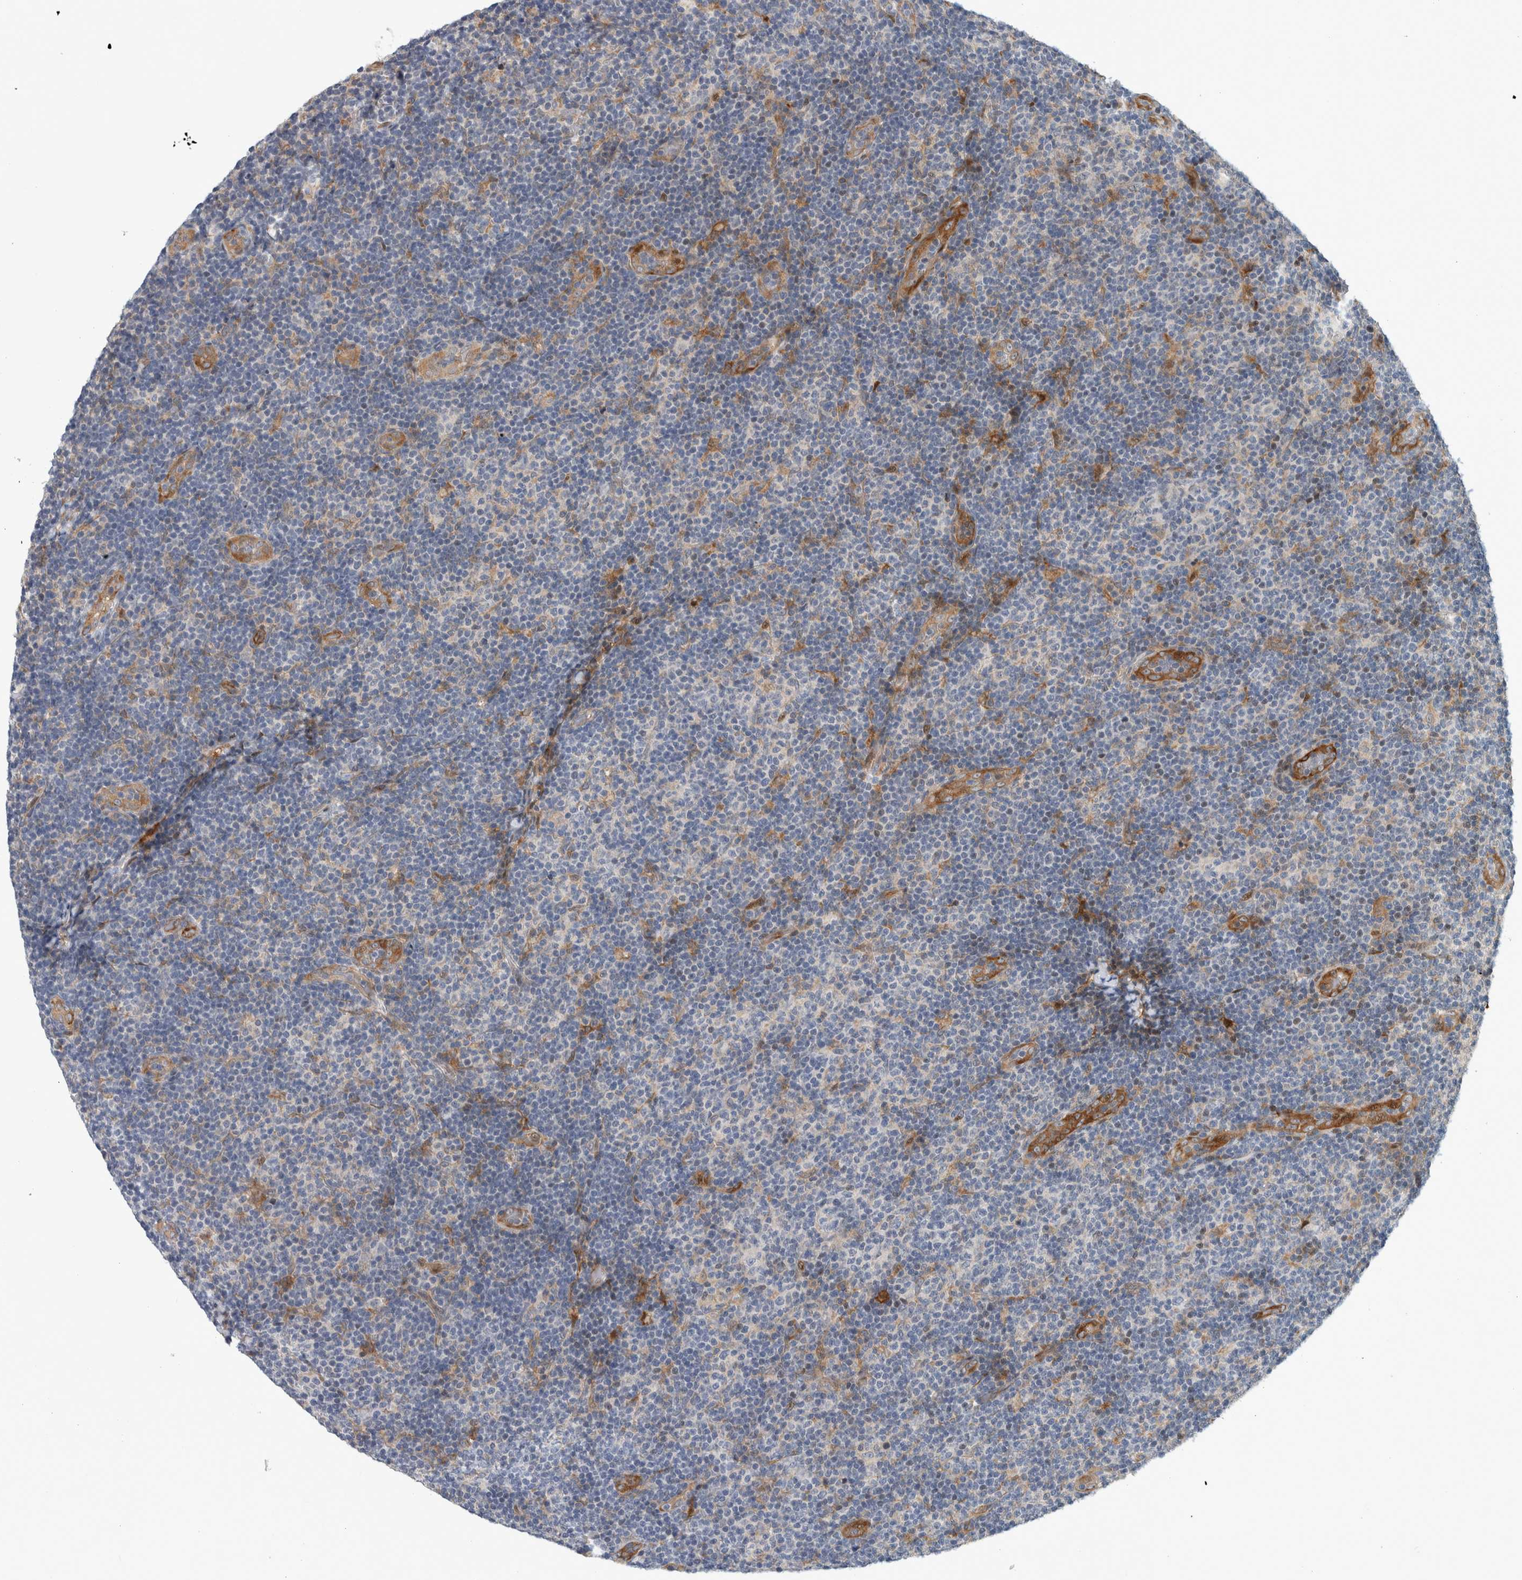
{"staining": {"intensity": "weak", "quantity": "<25%", "location": "nuclear"}, "tissue": "lymphoma", "cell_type": "Tumor cells", "image_type": "cancer", "snomed": [{"axis": "morphology", "description": "Malignant lymphoma, non-Hodgkin's type, Low grade"}, {"axis": "topography", "description": "Lymph node"}], "caption": "Low-grade malignant lymphoma, non-Hodgkin's type was stained to show a protein in brown. There is no significant positivity in tumor cells. (DAB (3,3'-diaminobenzidine) immunohistochemistry visualized using brightfield microscopy, high magnification).", "gene": "MSL1", "patient": {"sex": "male", "age": 83}}